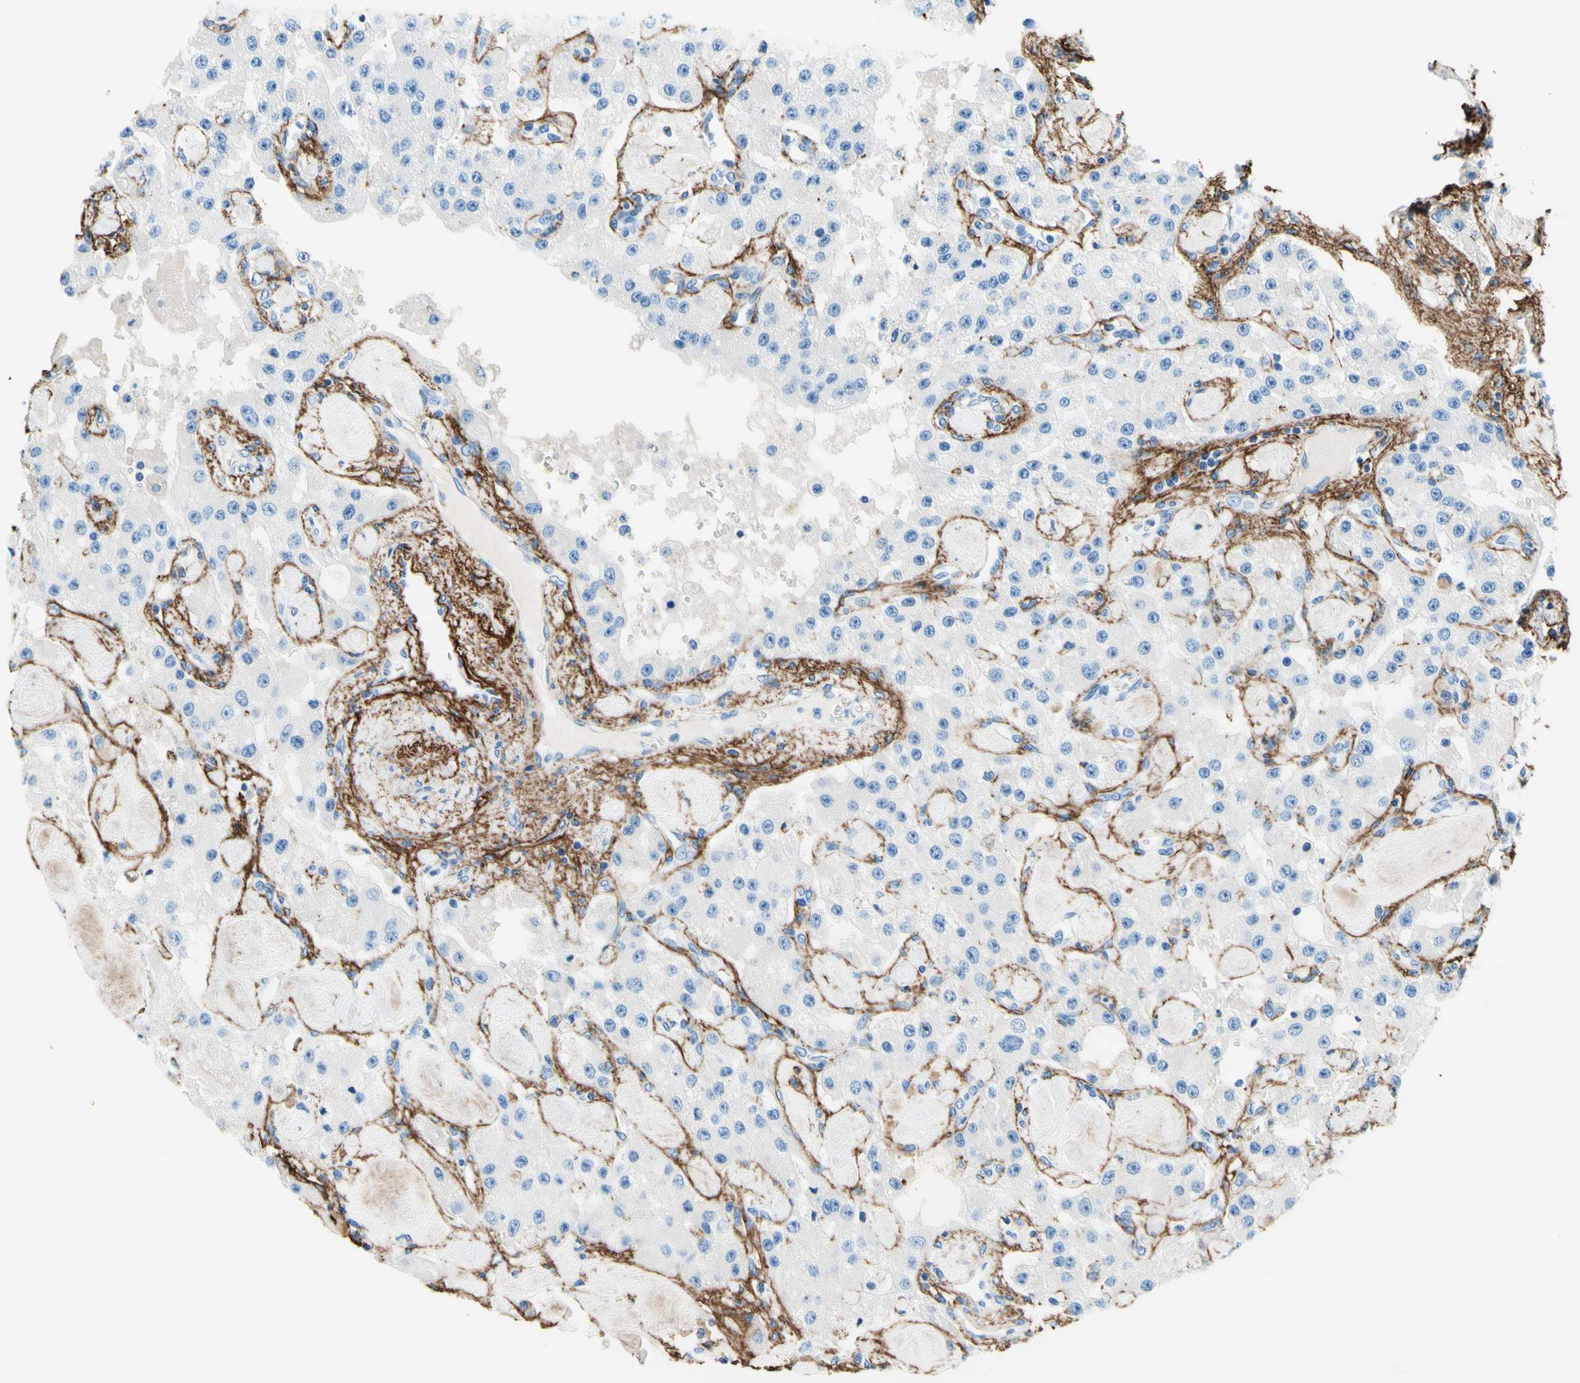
{"staining": {"intensity": "negative", "quantity": "none", "location": "none"}, "tissue": "carcinoid", "cell_type": "Tumor cells", "image_type": "cancer", "snomed": [{"axis": "morphology", "description": "Carcinoid, malignant, NOS"}, {"axis": "topography", "description": "Pancreas"}], "caption": "Micrograph shows no protein staining in tumor cells of carcinoid (malignant) tissue.", "gene": "MFAP5", "patient": {"sex": "male", "age": 41}}